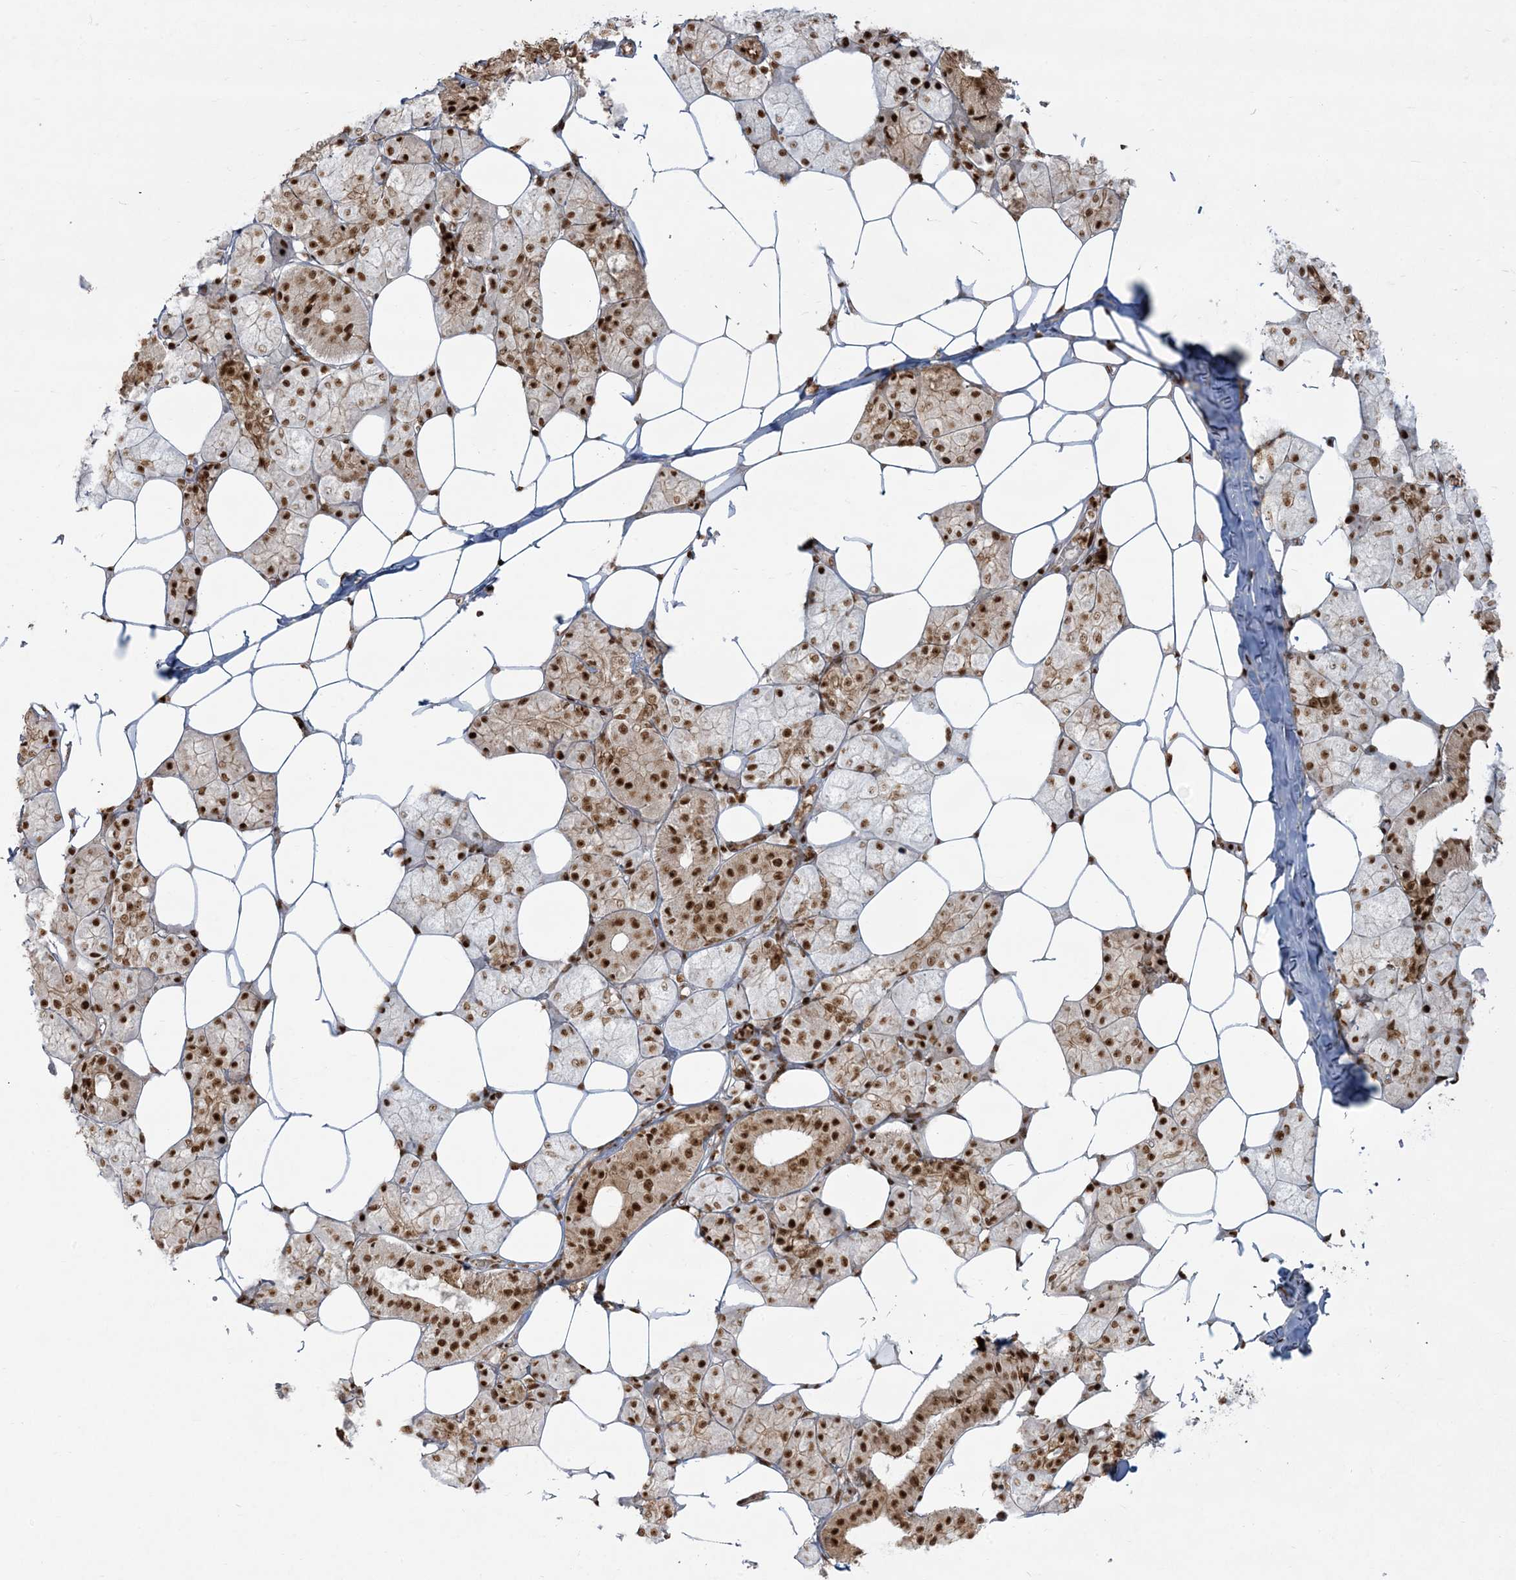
{"staining": {"intensity": "strong", "quantity": "25%-75%", "location": "cytoplasmic/membranous,nuclear"}, "tissue": "salivary gland", "cell_type": "Glandular cells", "image_type": "normal", "snomed": [{"axis": "morphology", "description": "Normal tissue, NOS"}, {"axis": "topography", "description": "Salivary gland"}], "caption": "A photomicrograph showing strong cytoplasmic/membranous,nuclear expression in approximately 25%-75% of glandular cells in unremarkable salivary gland, as visualized by brown immunohistochemical staining.", "gene": "RBM10", "patient": {"sex": "male", "age": 62}}